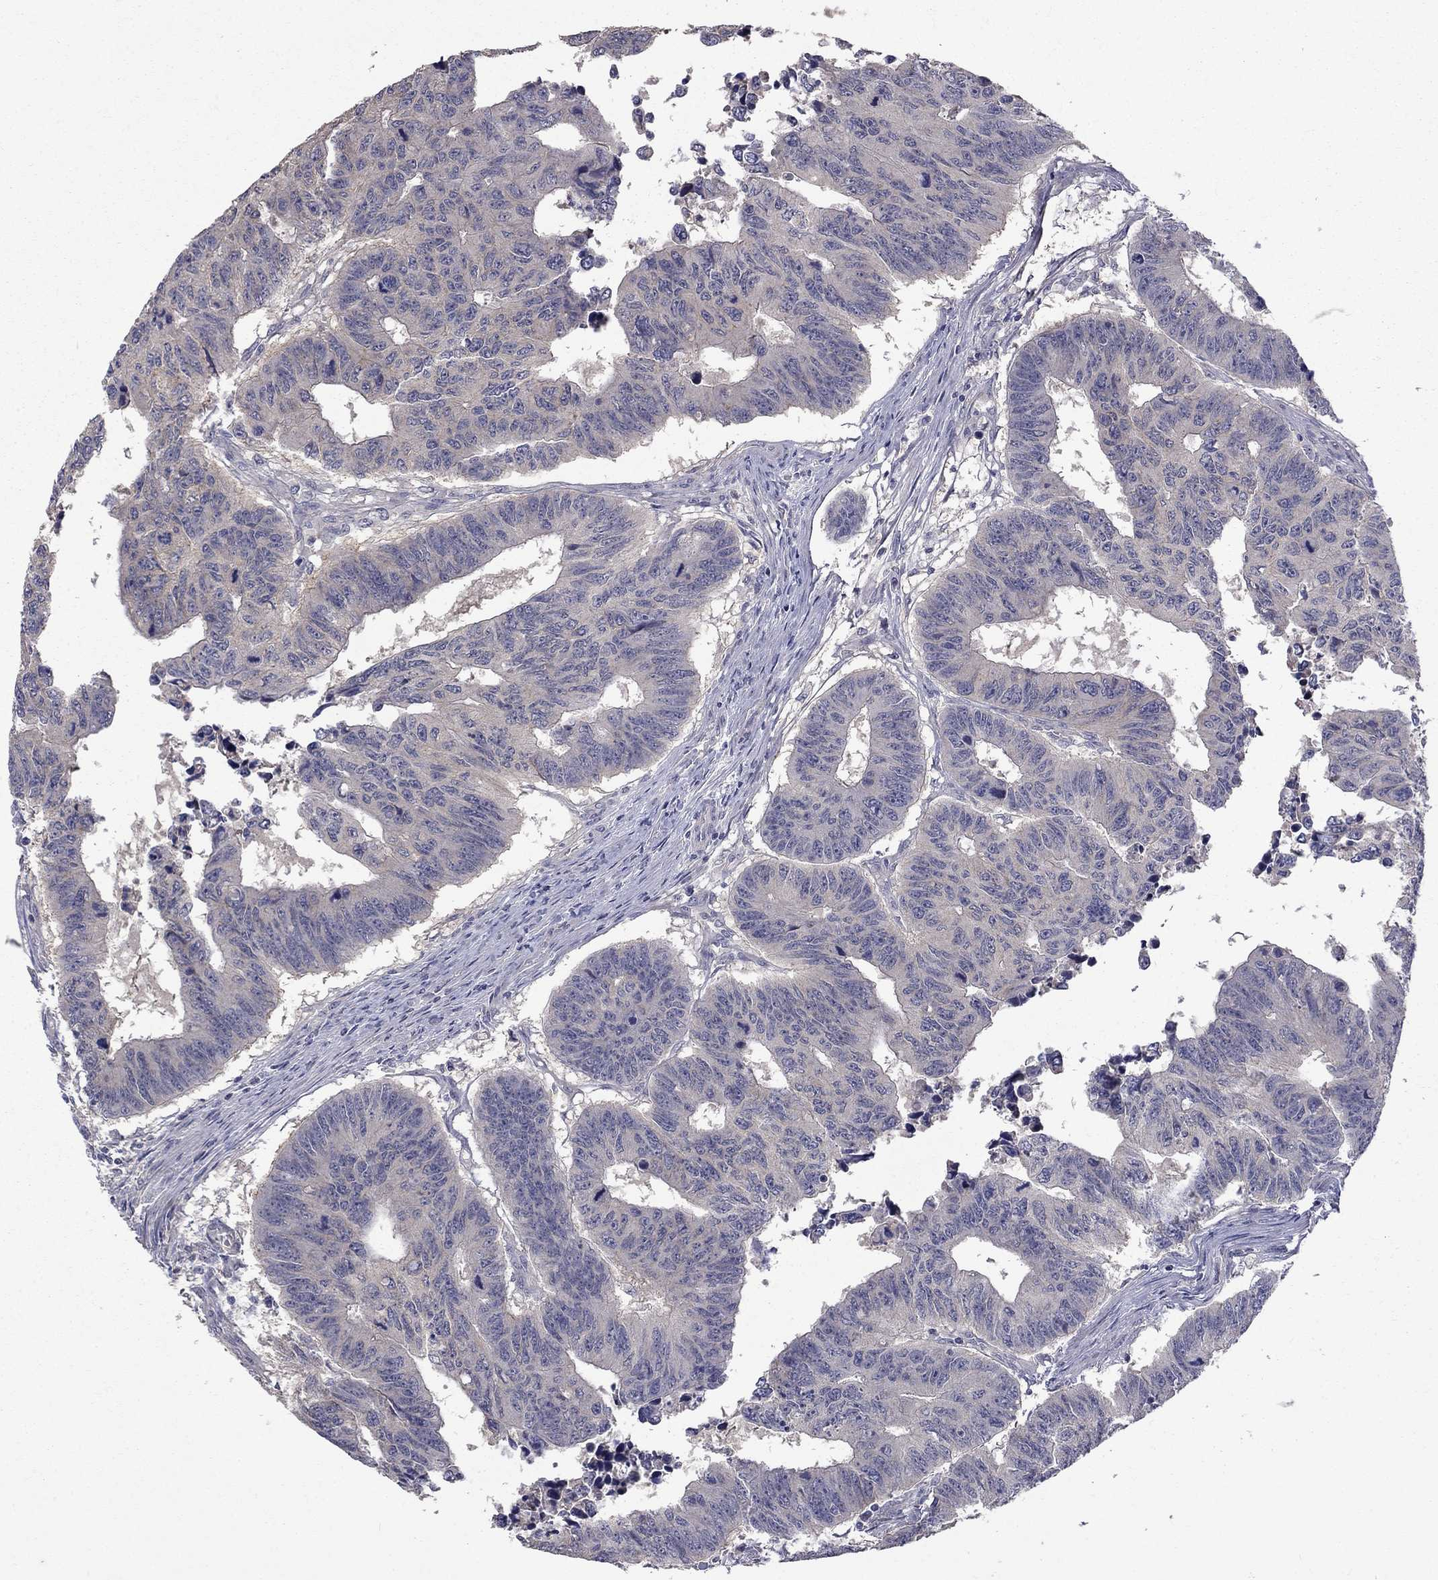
{"staining": {"intensity": "negative", "quantity": "none", "location": "none"}, "tissue": "colorectal cancer", "cell_type": "Tumor cells", "image_type": "cancer", "snomed": [{"axis": "morphology", "description": "Adenocarcinoma, NOS"}, {"axis": "topography", "description": "Rectum"}], "caption": "Tumor cells are negative for brown protein staining in adenocarcinoma (colorectal). (DAB (3,3'-diaminobenzidine) immunohistochemistry, high magnification).", "gene": "SLC39A14", "patient": {"sex": "female", "age": 85}}